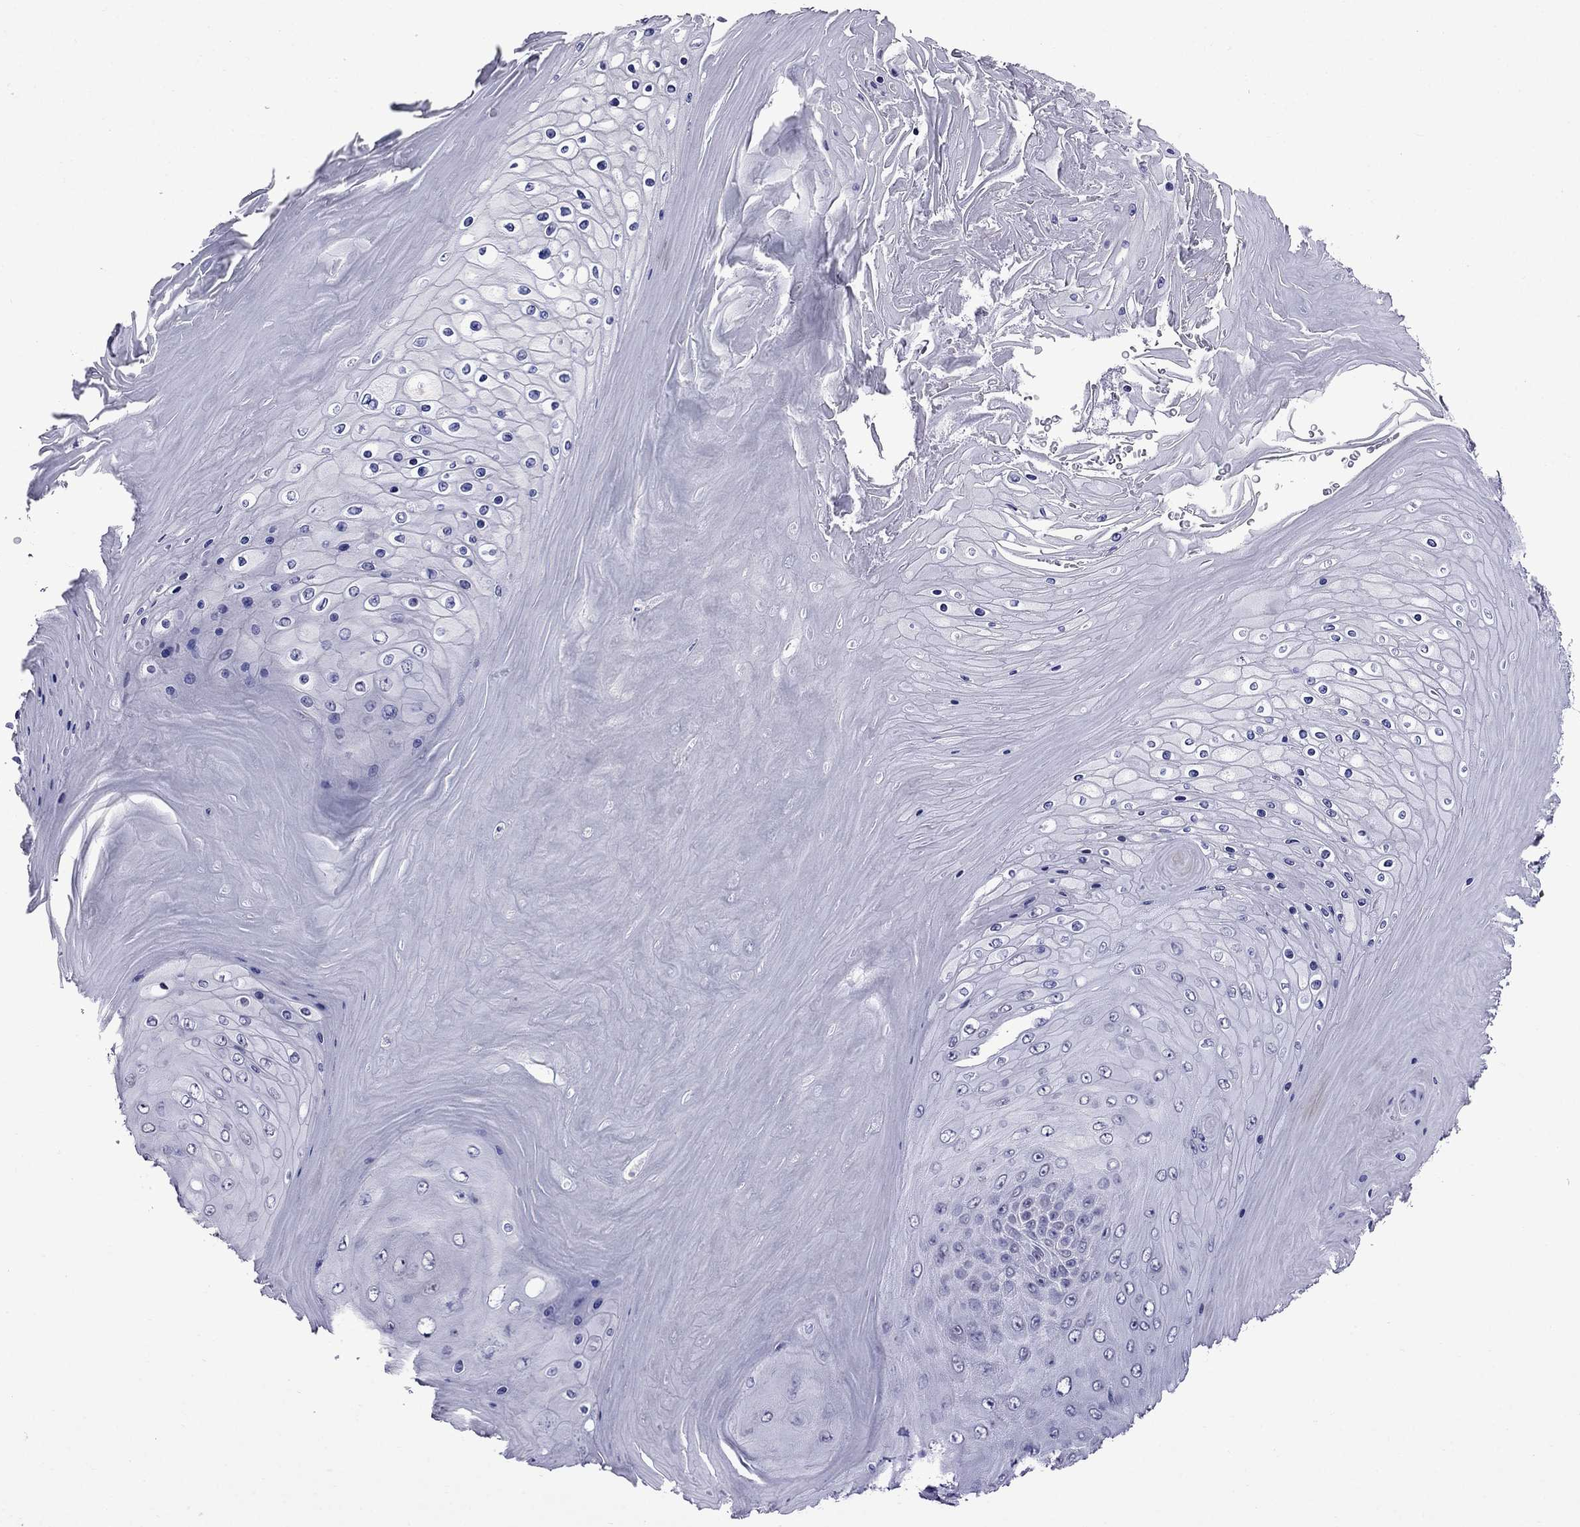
{"staining": {"intensity": "negative", "quantity": "none", "location": "none"}, "tissue": "skin cancer", "cell_type": "Tumor cells", "image_type": "cancer", "snomed": [{"axis": "morphology", "description": "Squamous cell carcinoma, NOS"}, {"axis": "topography", "description": "Skin"}], "caption": "Squamous cell carcinoma (skin) was stained to show a protein in brown. There is no significant staining in tumor cells.", "gene": "OLFM4", "patient": {"sex": "male", "age": 62}}